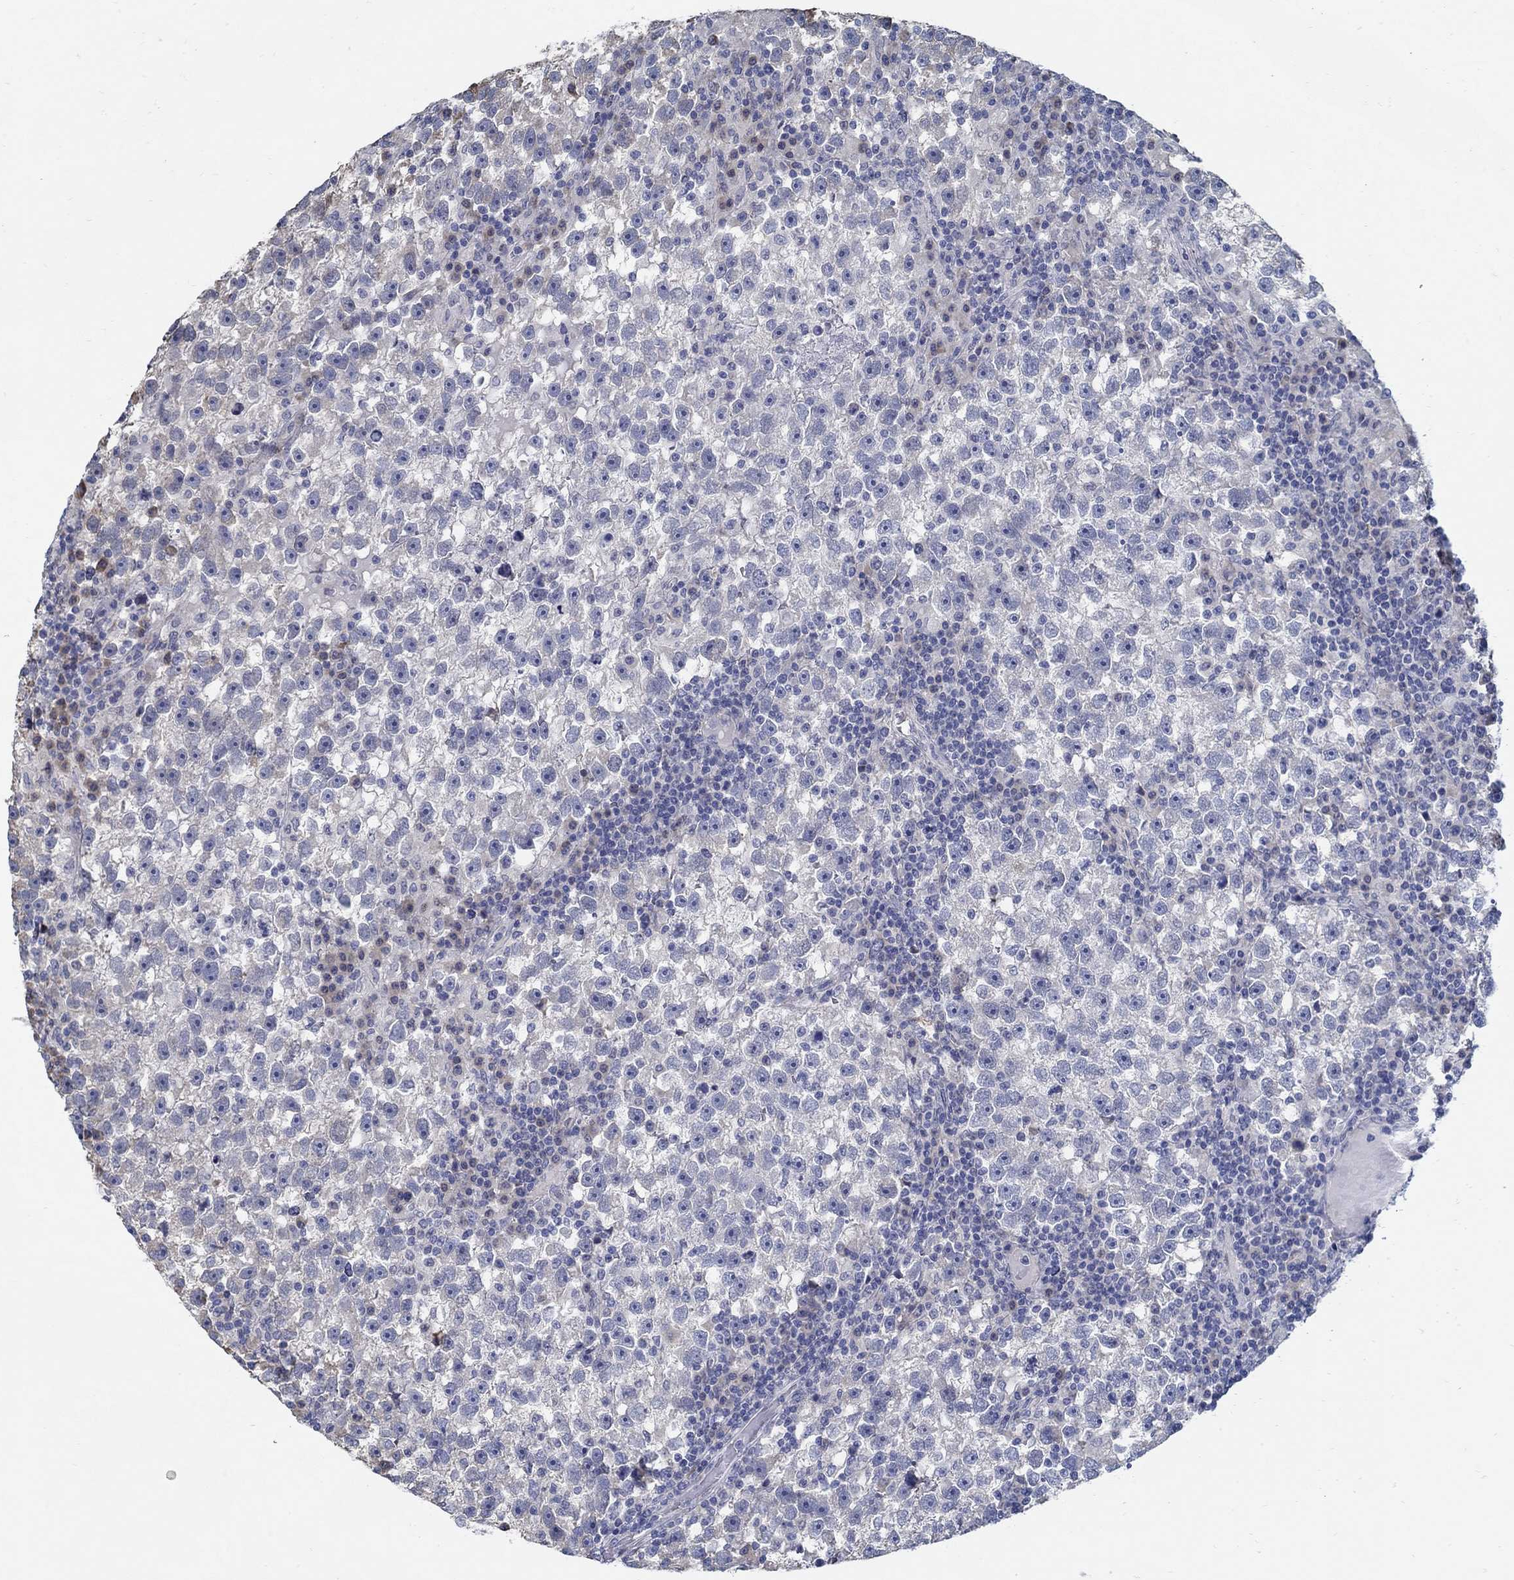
{"staining": {"intensity": "negative", "quantity": "none", "location": "none"}, "tissue": "testis cancer", "cell_type": "Tumor cells", "image_type": "cancer", "snomed": [{"axis": "morphology", "description": "Seminoma, NOS"}, {"axis": "topography", "description": "Testis"}], "caption": "Immunohistochemistry image of neoplastic tissue: testis cancer (seminoma) stained with DAB (3,3'-diaminobenzidine) displays no significant protein staining in tumor cells.", "gene": "C15orf39", "patient": {"sex": "male", "age": 47}}